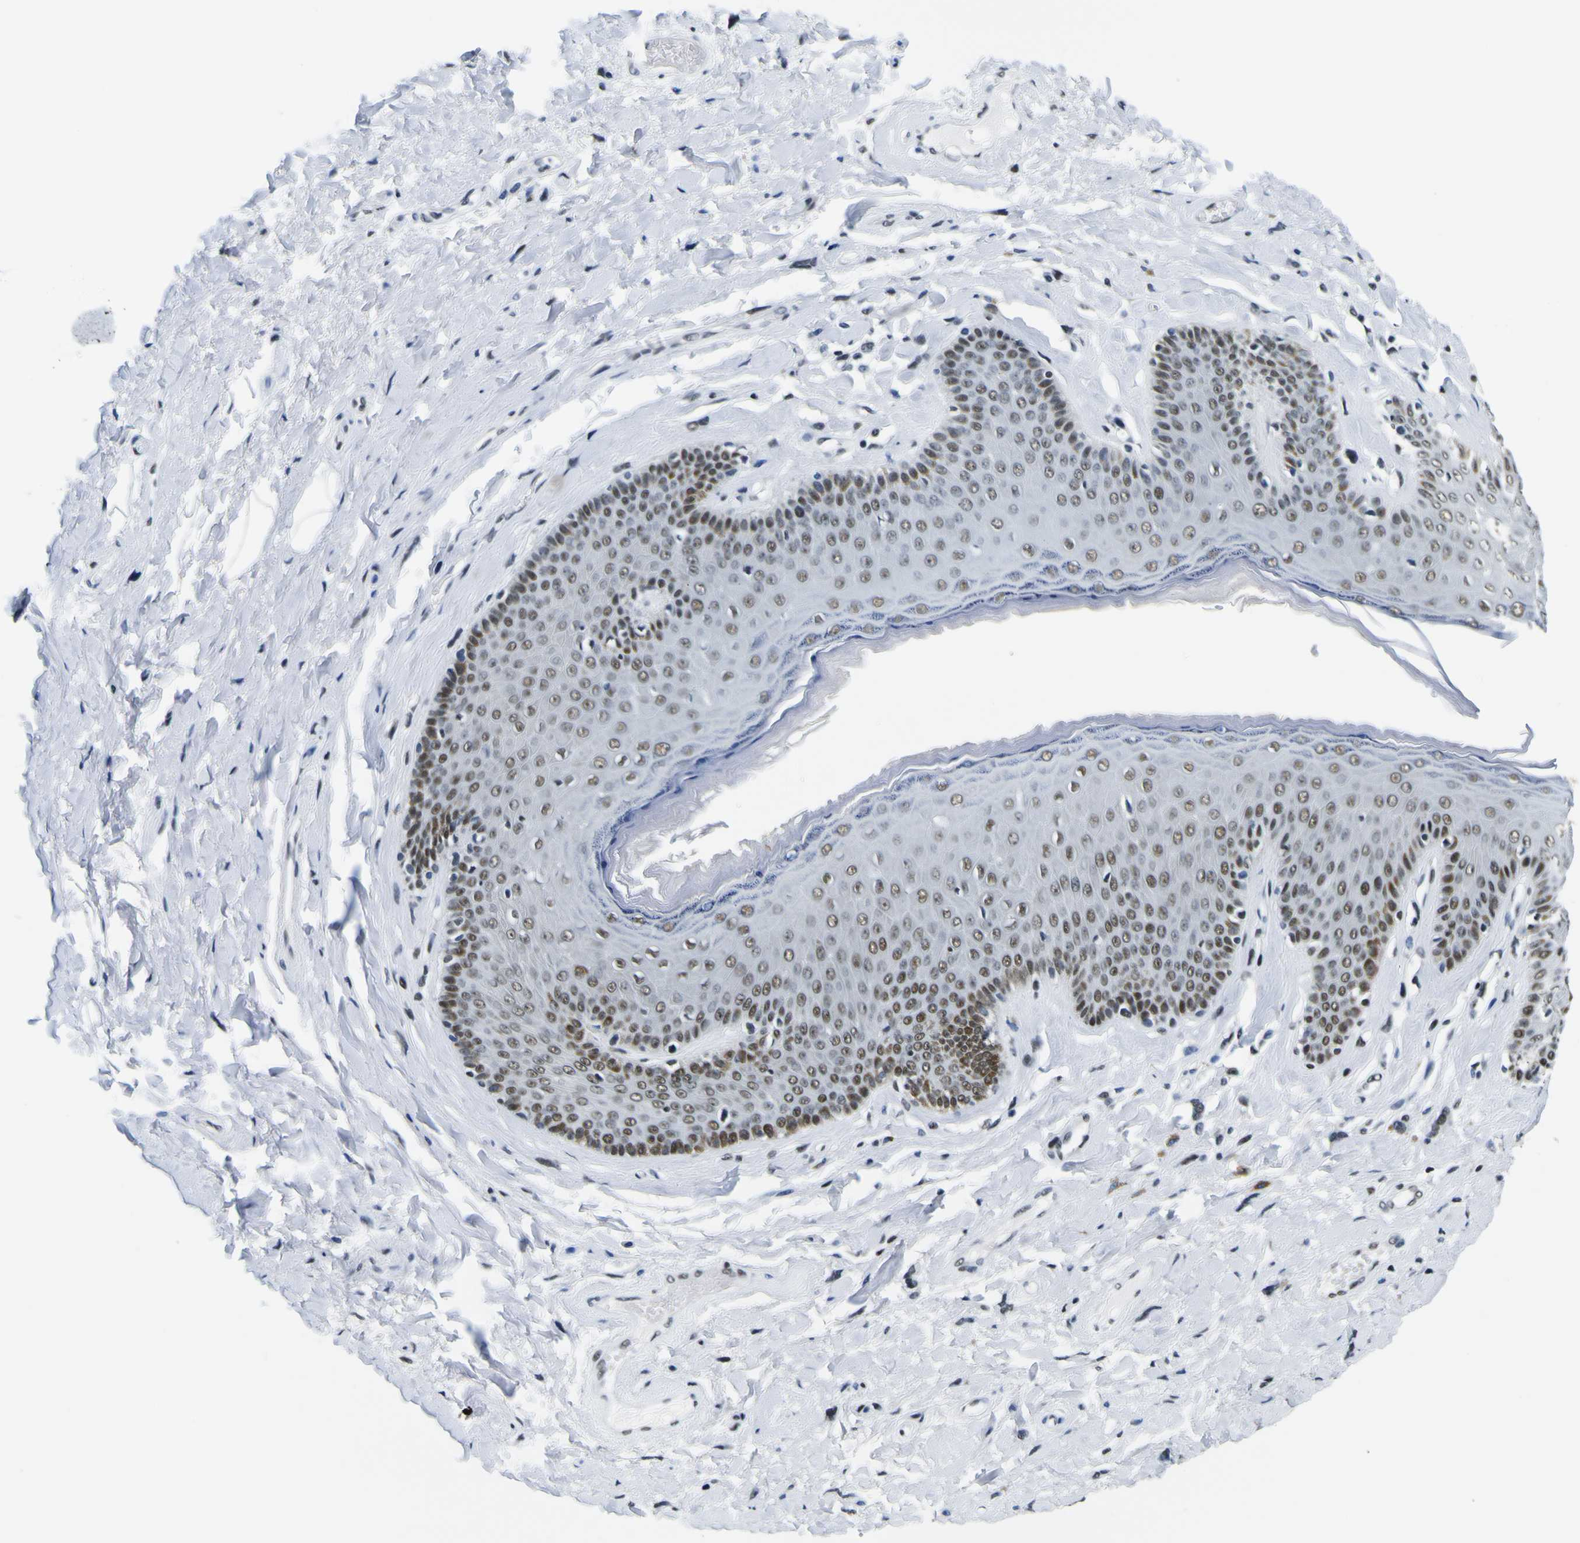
{"staining": {"intensity": "strong", "quantity": ">75%", "location": "nuclear"}, "tissue": "skin", "cell_type": "Epidermal cells", "image_type": "normal", "snomed": [{"axis": "morphology", "description": "Normal tissue, NOS"}, {"axis": "topography", "description": "Anal"}], "caption": "Immunohistochemical staining of normal human skin demonstrates high levels of strong nuclear expression in about >75% of epidermal cells. Nuclei are stained in blue.", "gene": "SP1", "patient": {"sex": "male", "age": 69}}